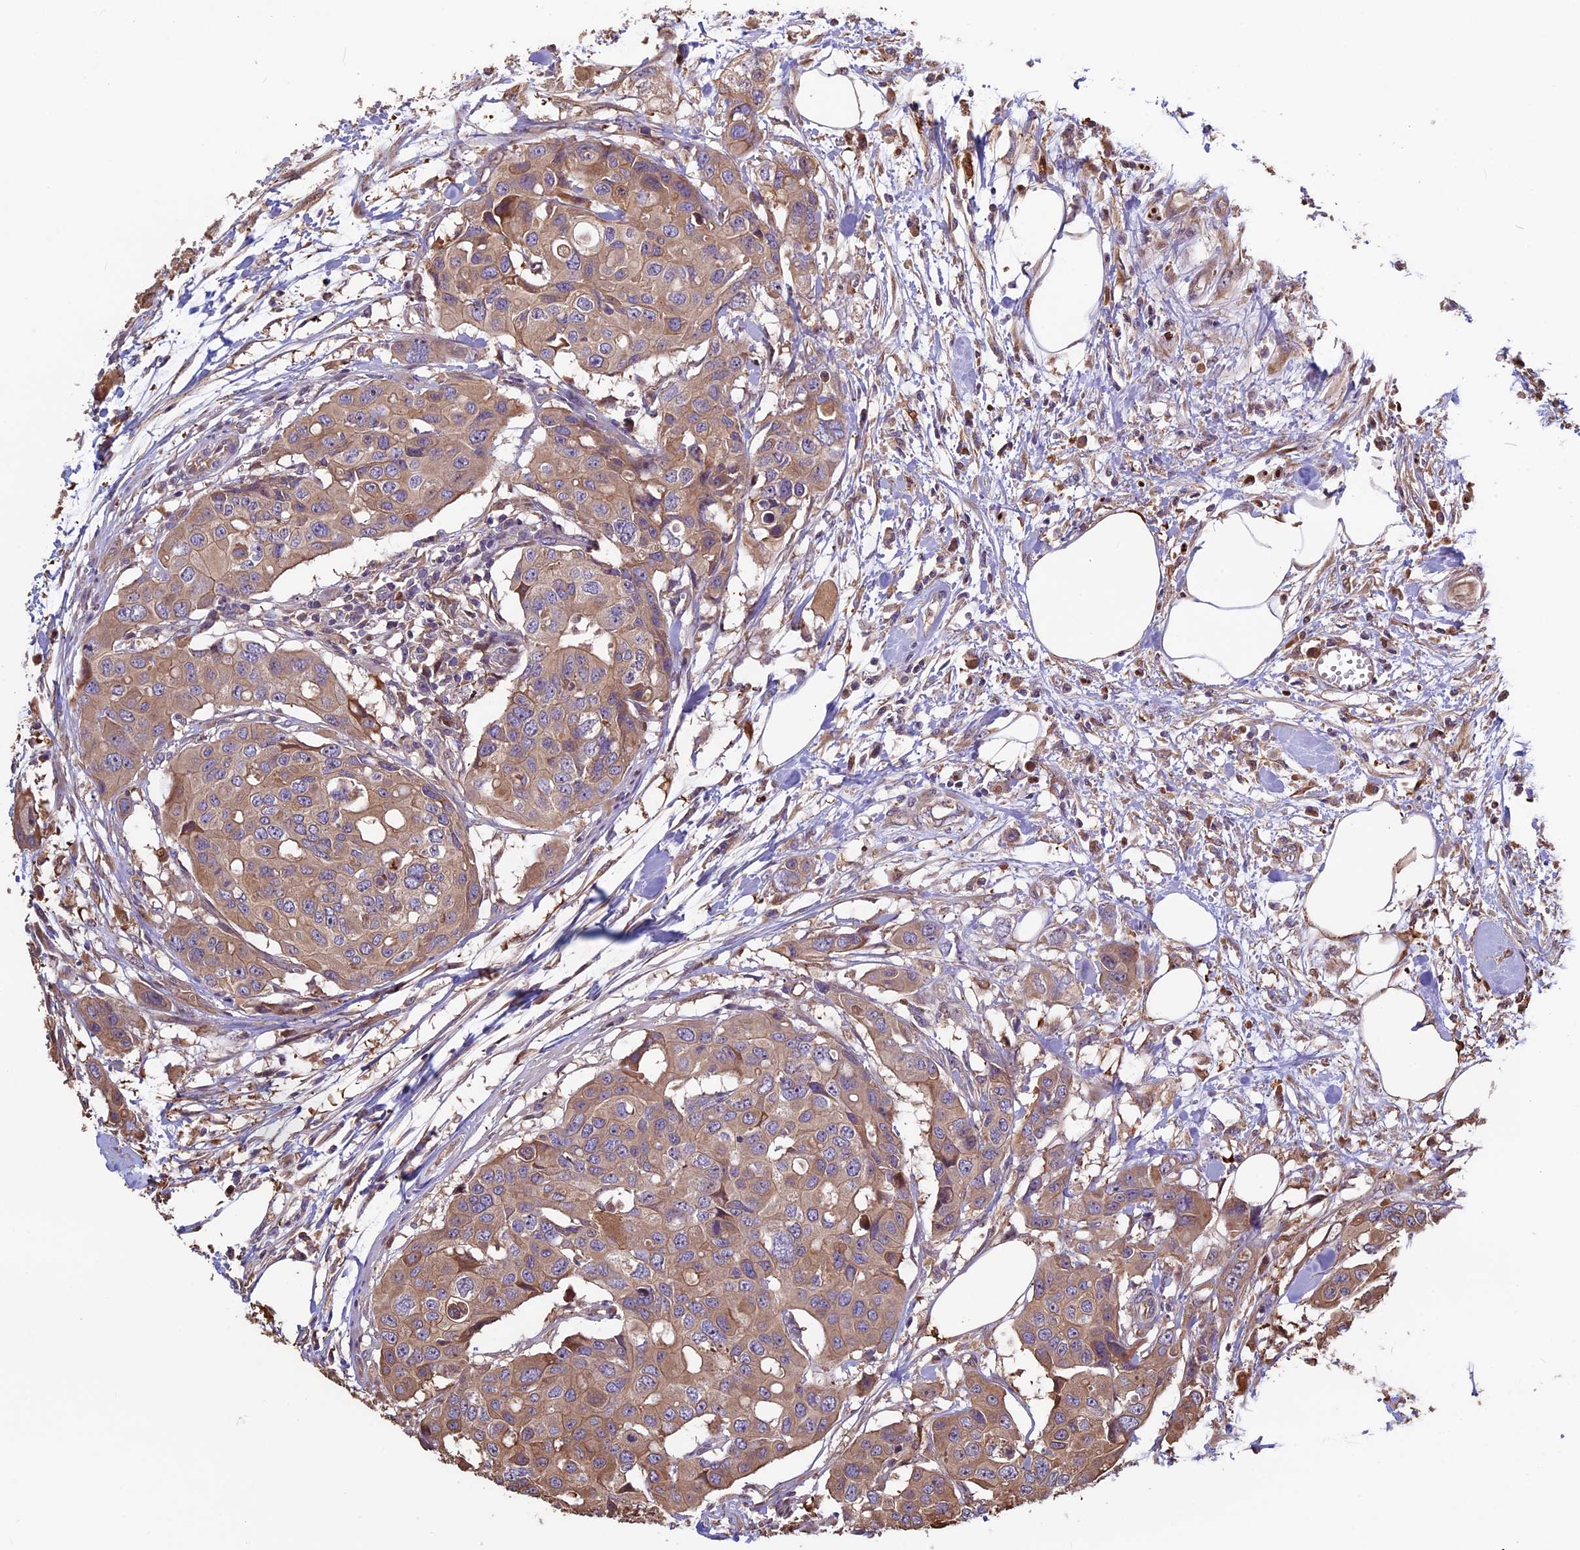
{"staining": {"intensity": "moderate", "quantity": ">75%", "location": "cytoplasmic/membranous"}, "tissue": "colorectal cancer", "cell_type": "Tumor cells", "image_type": "cancer", "snomed": [{"axis": "morphology", "description": "Adenocarcinoma, NOS"}, {"axis": "topography", "description": "Colon"}], "caption": "Tumor cells reveal moderate cytoplasmic/membranous staining in approximately >75% of cells in colorectal adenocarcinoma.", "gene": "VWA3A", "patient": {"sex": "male", "age": 77}}